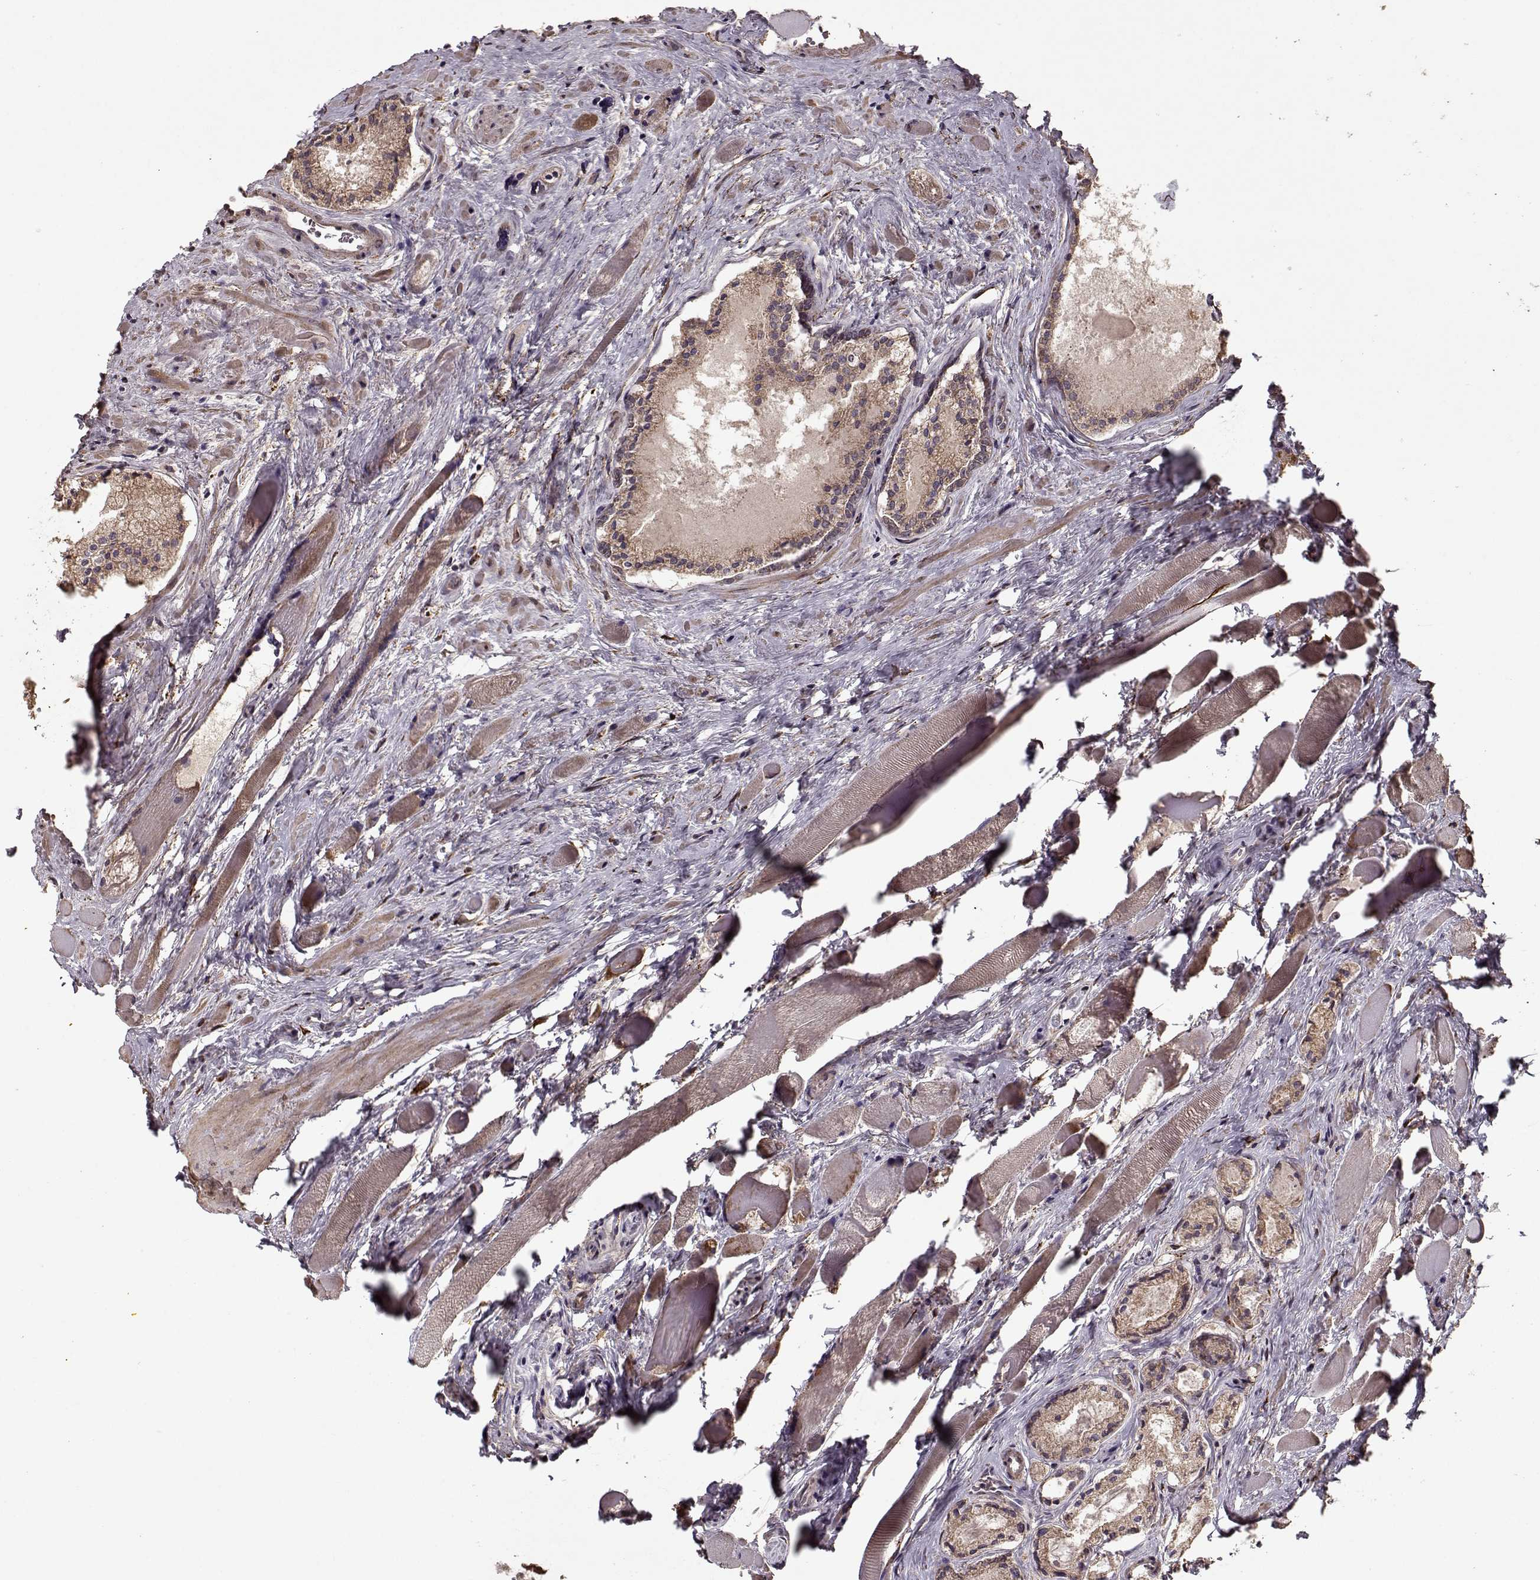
{"staining": {"intensity": "moderate", "quantity": ">75%", "location": "cytoplasmic/membranous"}, "tissue": "prostate cancer", "cell_type": "Tumor cells", "image_type": "cancer", "snomed": [{"axis": "morphology", "description": "Adenocarcinoma, NOS"}, {"axis": "morphology", "description": "Adenocarcinoma, High grade"}, {"axis": "topography", "description": "Prostate"}], "caption": "An immunohistochemistry histopathology image of neoplastic tissue is shown. Protein staining in brown highlights moderate cytoplasmic/membranous positivity in prostate cancer (adenocarcinoma) within tumor cells.", "gene": "IMMP1L", "patient": {"sex": "male", "age": 62}}